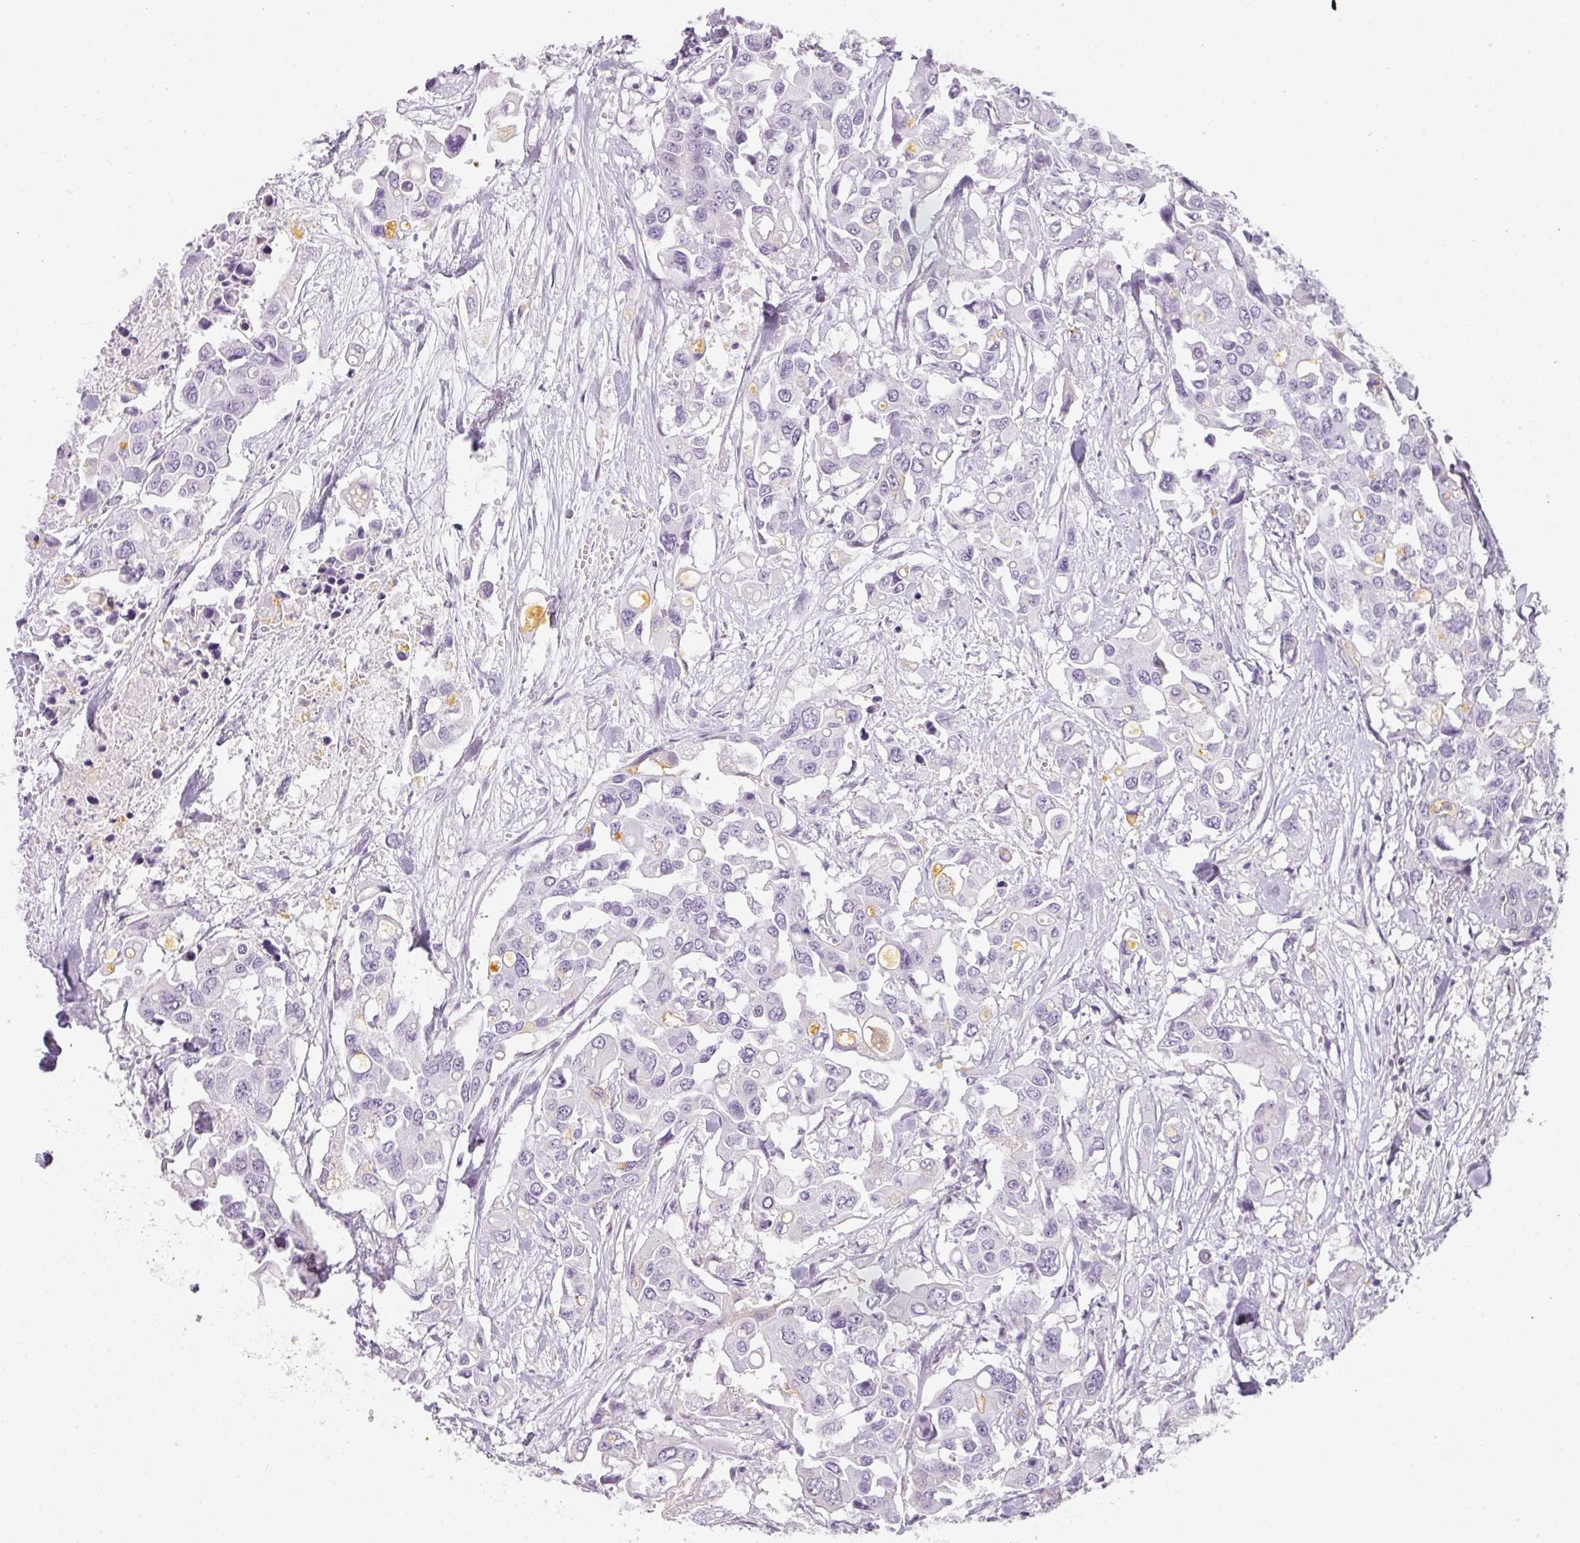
{"staining": {"intensity": "negative", "quantity": "none", "location": "none"}, "tissue": "colorectal cancer", "cell_type": "Tumor cells", "image_type": "cancer", "snomed": [{"axis": "morphology", "description": "Adenocarcinoma, NOS"}, {"axis": "topography", "description": "Colon"}], "caption": "DAB (3,3'-diaminobenzidine) immunohistochemical staining of human colorectal cancer (adenocarcinoma) reveals no significant positivity in tumor cells. (DAB immunohistochemistry (IHC) with hematoxylin counter stain).", "gene": "TMEM42", "patient": {"sex": "male", "age": 77}}